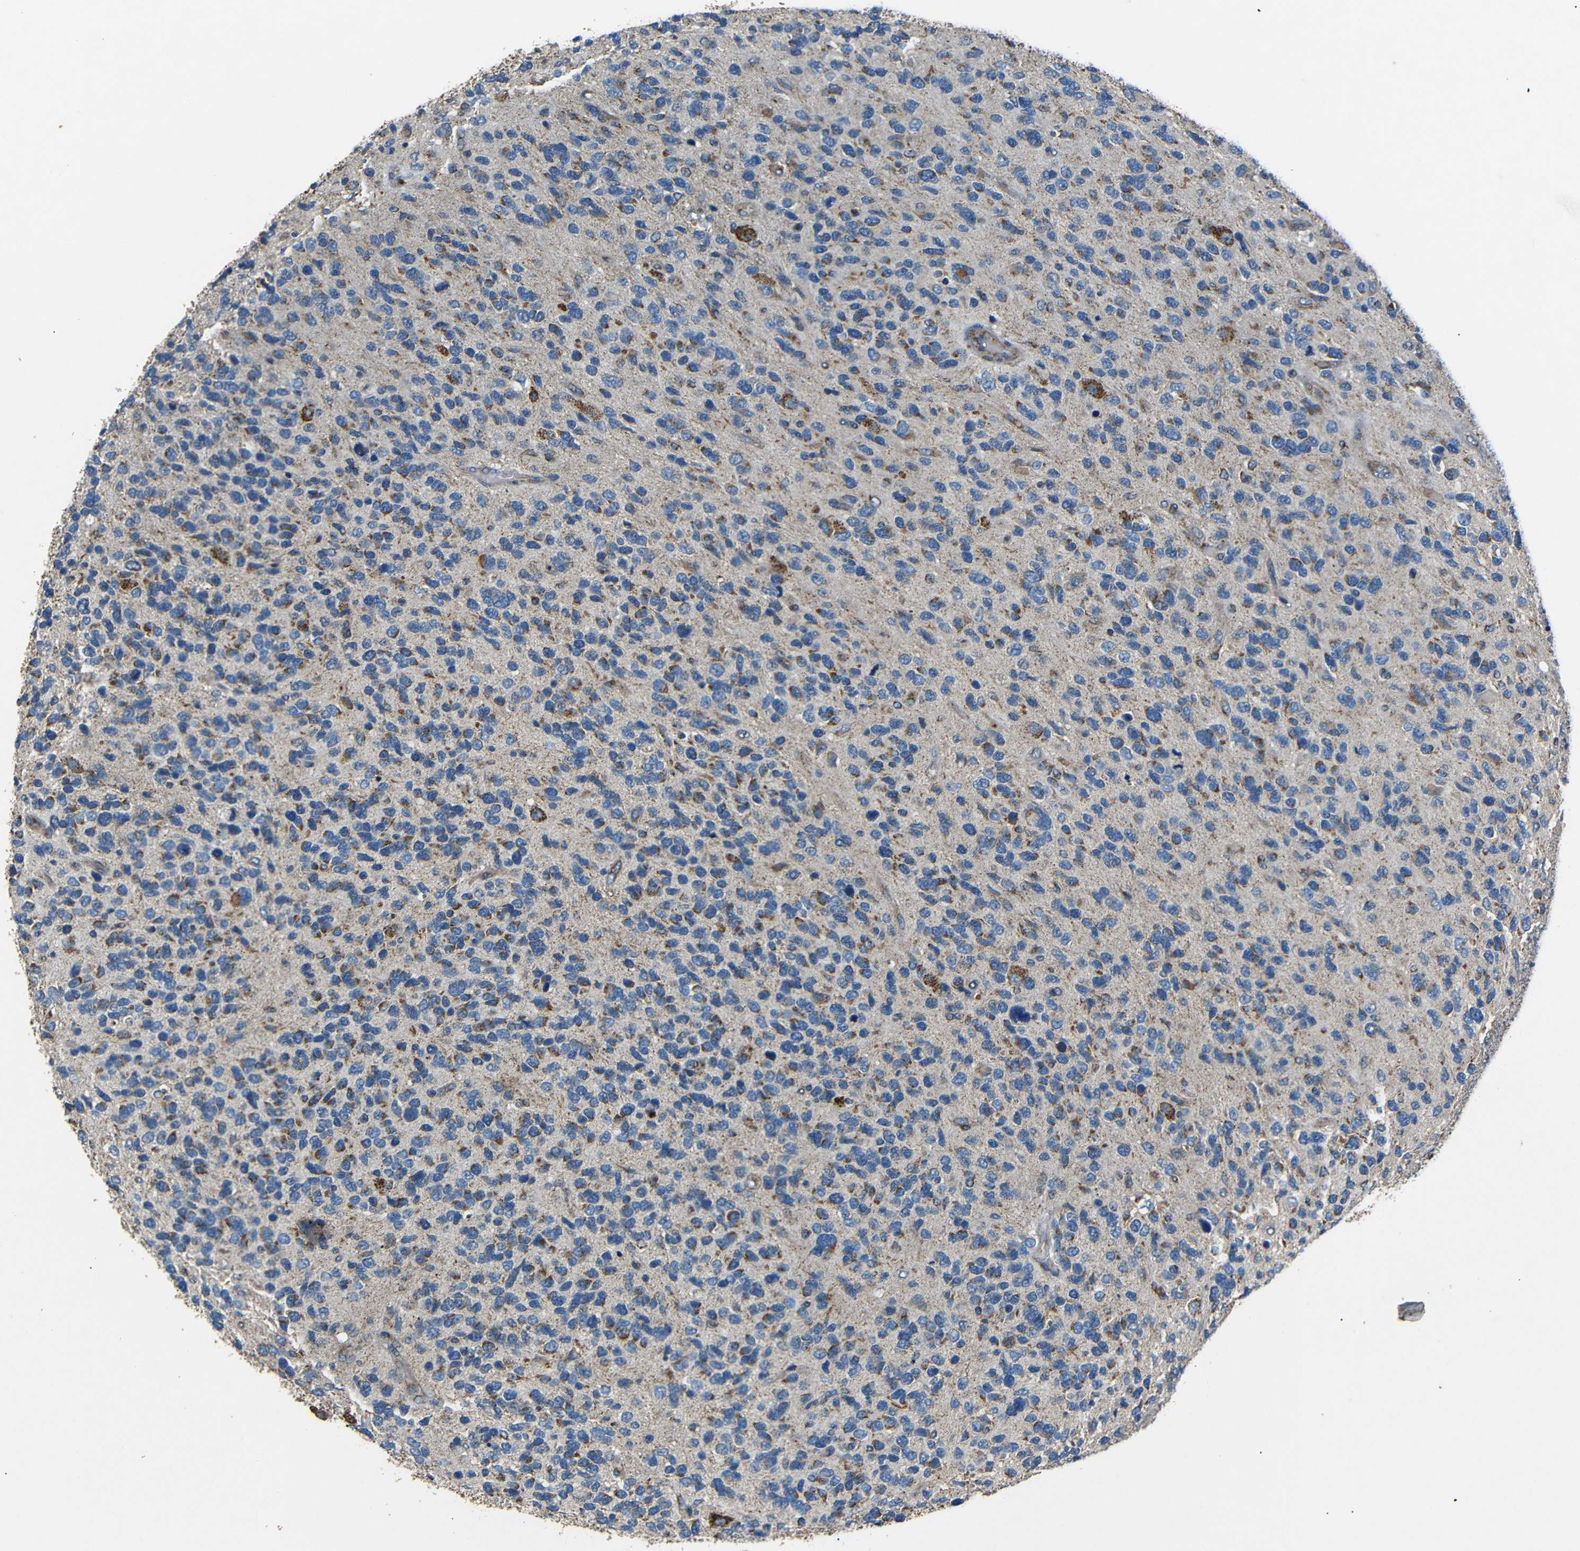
{"staining": {"intensity": "moderate", "quantity": "25%-75%", "location": "cytoplasmic/membranous"}, "tissue": "glioma", "cell_type": "Tumor cells", "image_type": "cancer", "snomed": [{"axis": "morphology", "description": "Glioma, malignant, High grade"}, {"axis": "topography", "description": "Brain"}], "caption": "Human glioma stained with a brown dye displays moderate cytoplasmic/membranous positive staining in approximately 25%-75% of tumor cells.", "gene": "NETO2", "patient": {"sex": "female", "age": 58}}